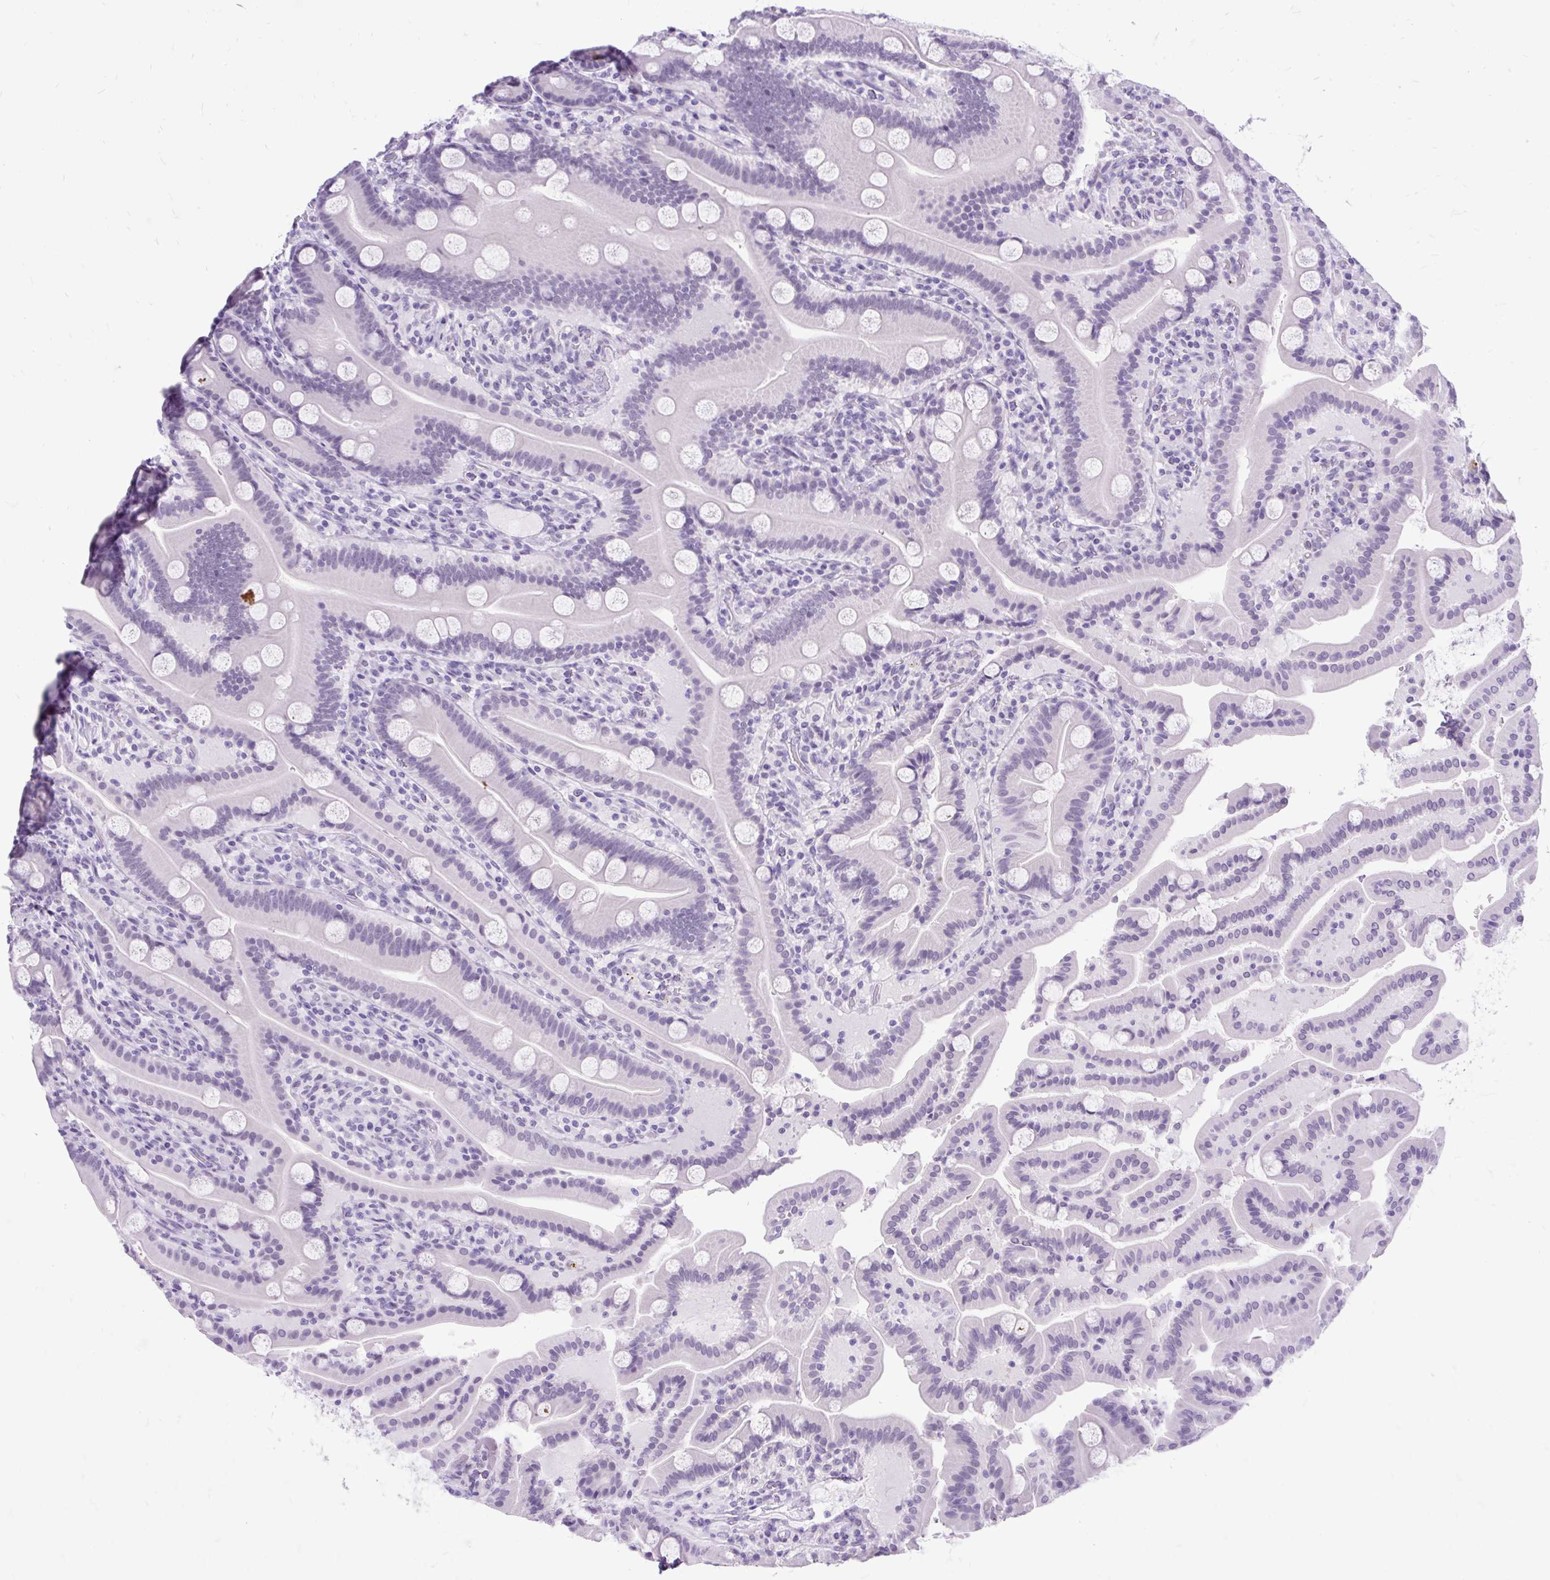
{"staining": {"intensity": "negative", "quantity": "none", "location": "none"}, "tissue": "duodenum", "cell_type": "Glandular cells", "image_type": "normal", "snomed": [{"axis": "morphology", "description": "Normal tissue, NOS"}, {"axis": "topography", "description": "Duodenum"}], "caption": "Immunohistochemistry image of benign human duodenum stained for a protein (brown), which reveals no expression in glandular cells. Nuclei are stained in blue.", "gene": "SCGB1A1", "patient": {"sex": "male", "age": 55}}